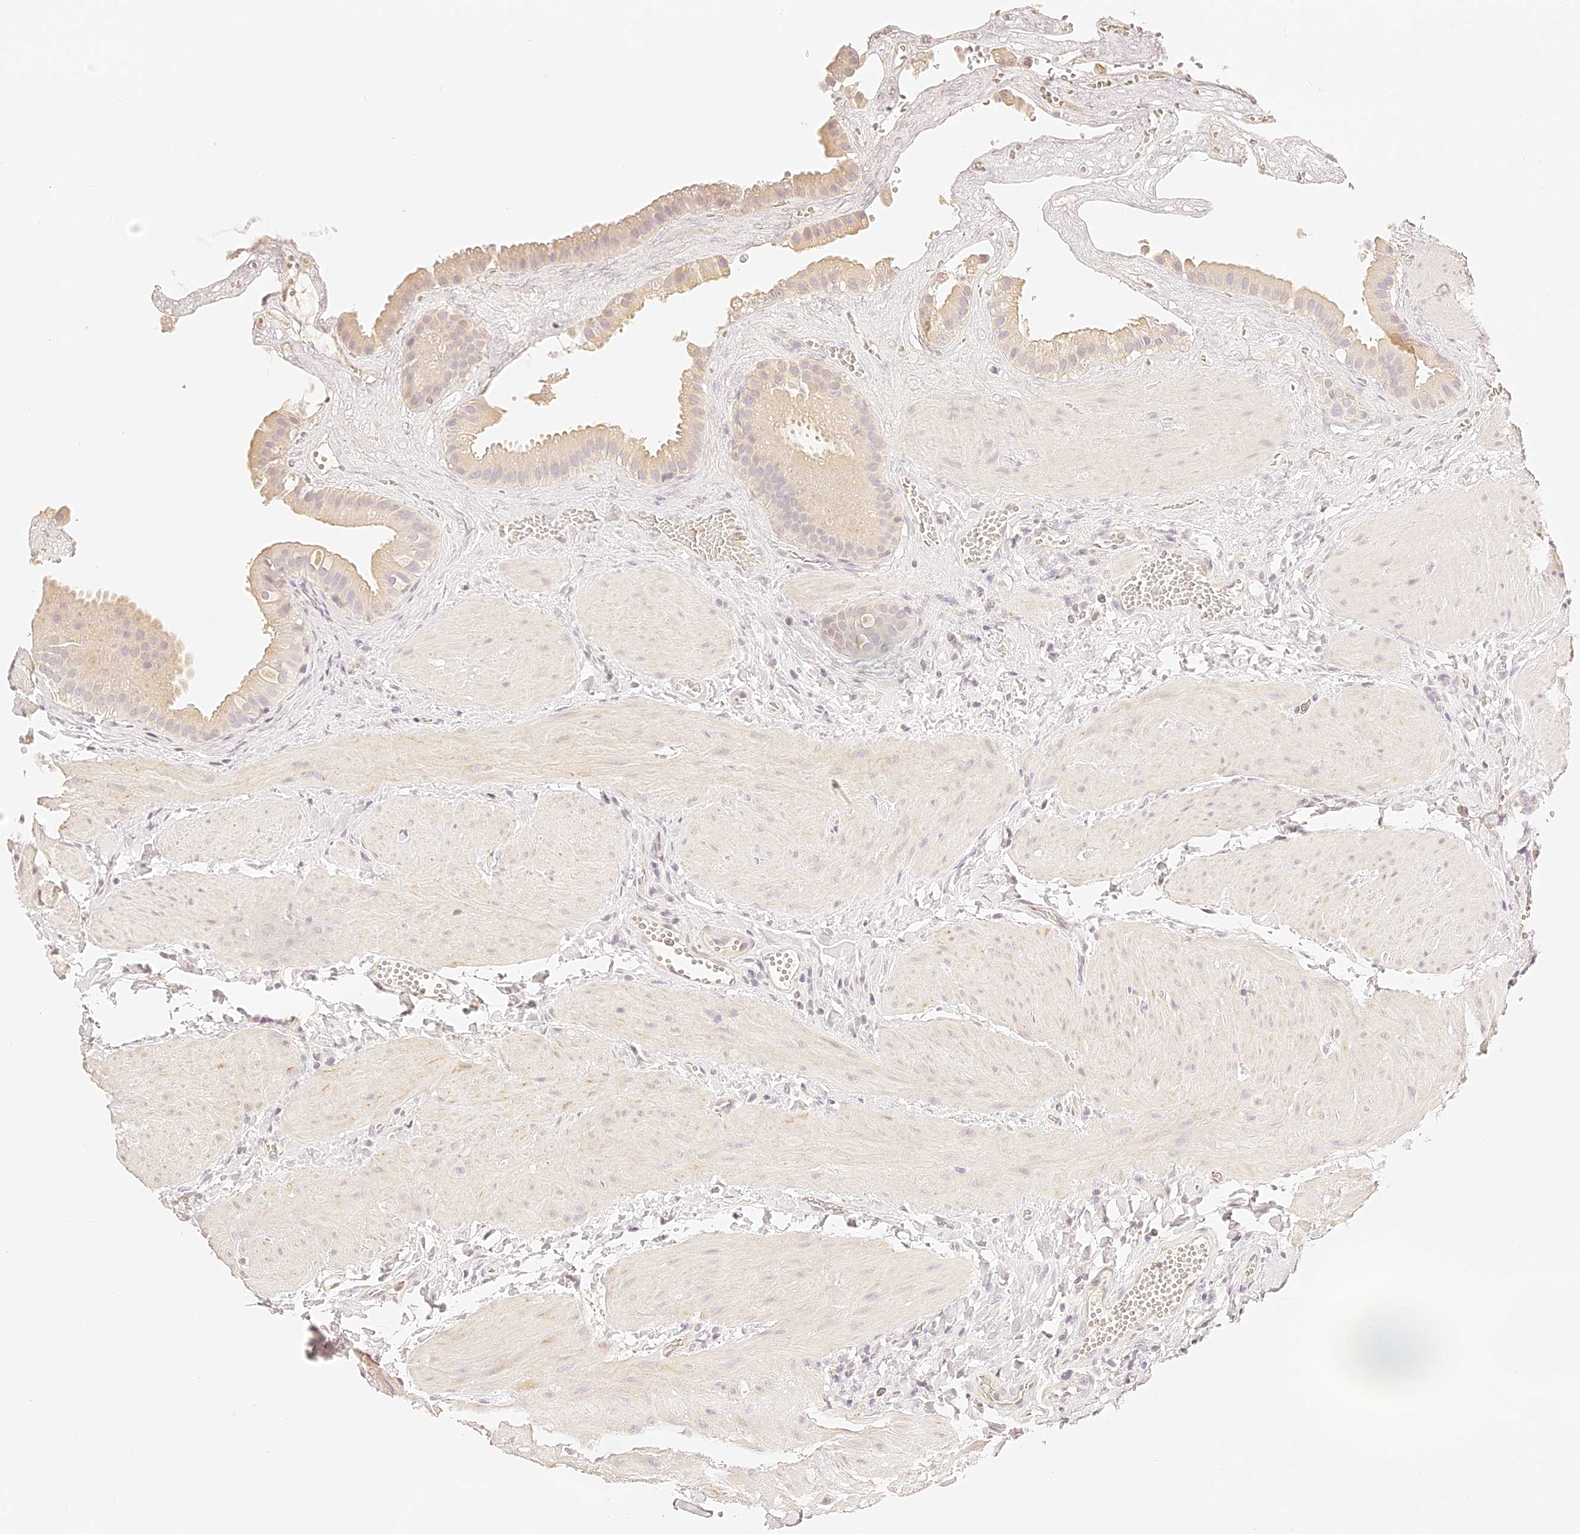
{"staining": {"intensity": "weak", "quantity": ">75%", "location": "cytoplasmic/membranous"}, "tissue": "gallbladder", "cell_type": "Glandular cells", "image_type": "normal", "snomed": [{"axis": "morphology", "description": "Normal tissue, NOS"}, {"axis": "topography", "description": "Gallbladder"}], "caption": "Weak cytoplasmic/membranous expression is appreciated in approximately >75% of glandular cells in normal gallbladder.", "gene": "TRIM45", "patient": {"sex": "male", "age": 55}}